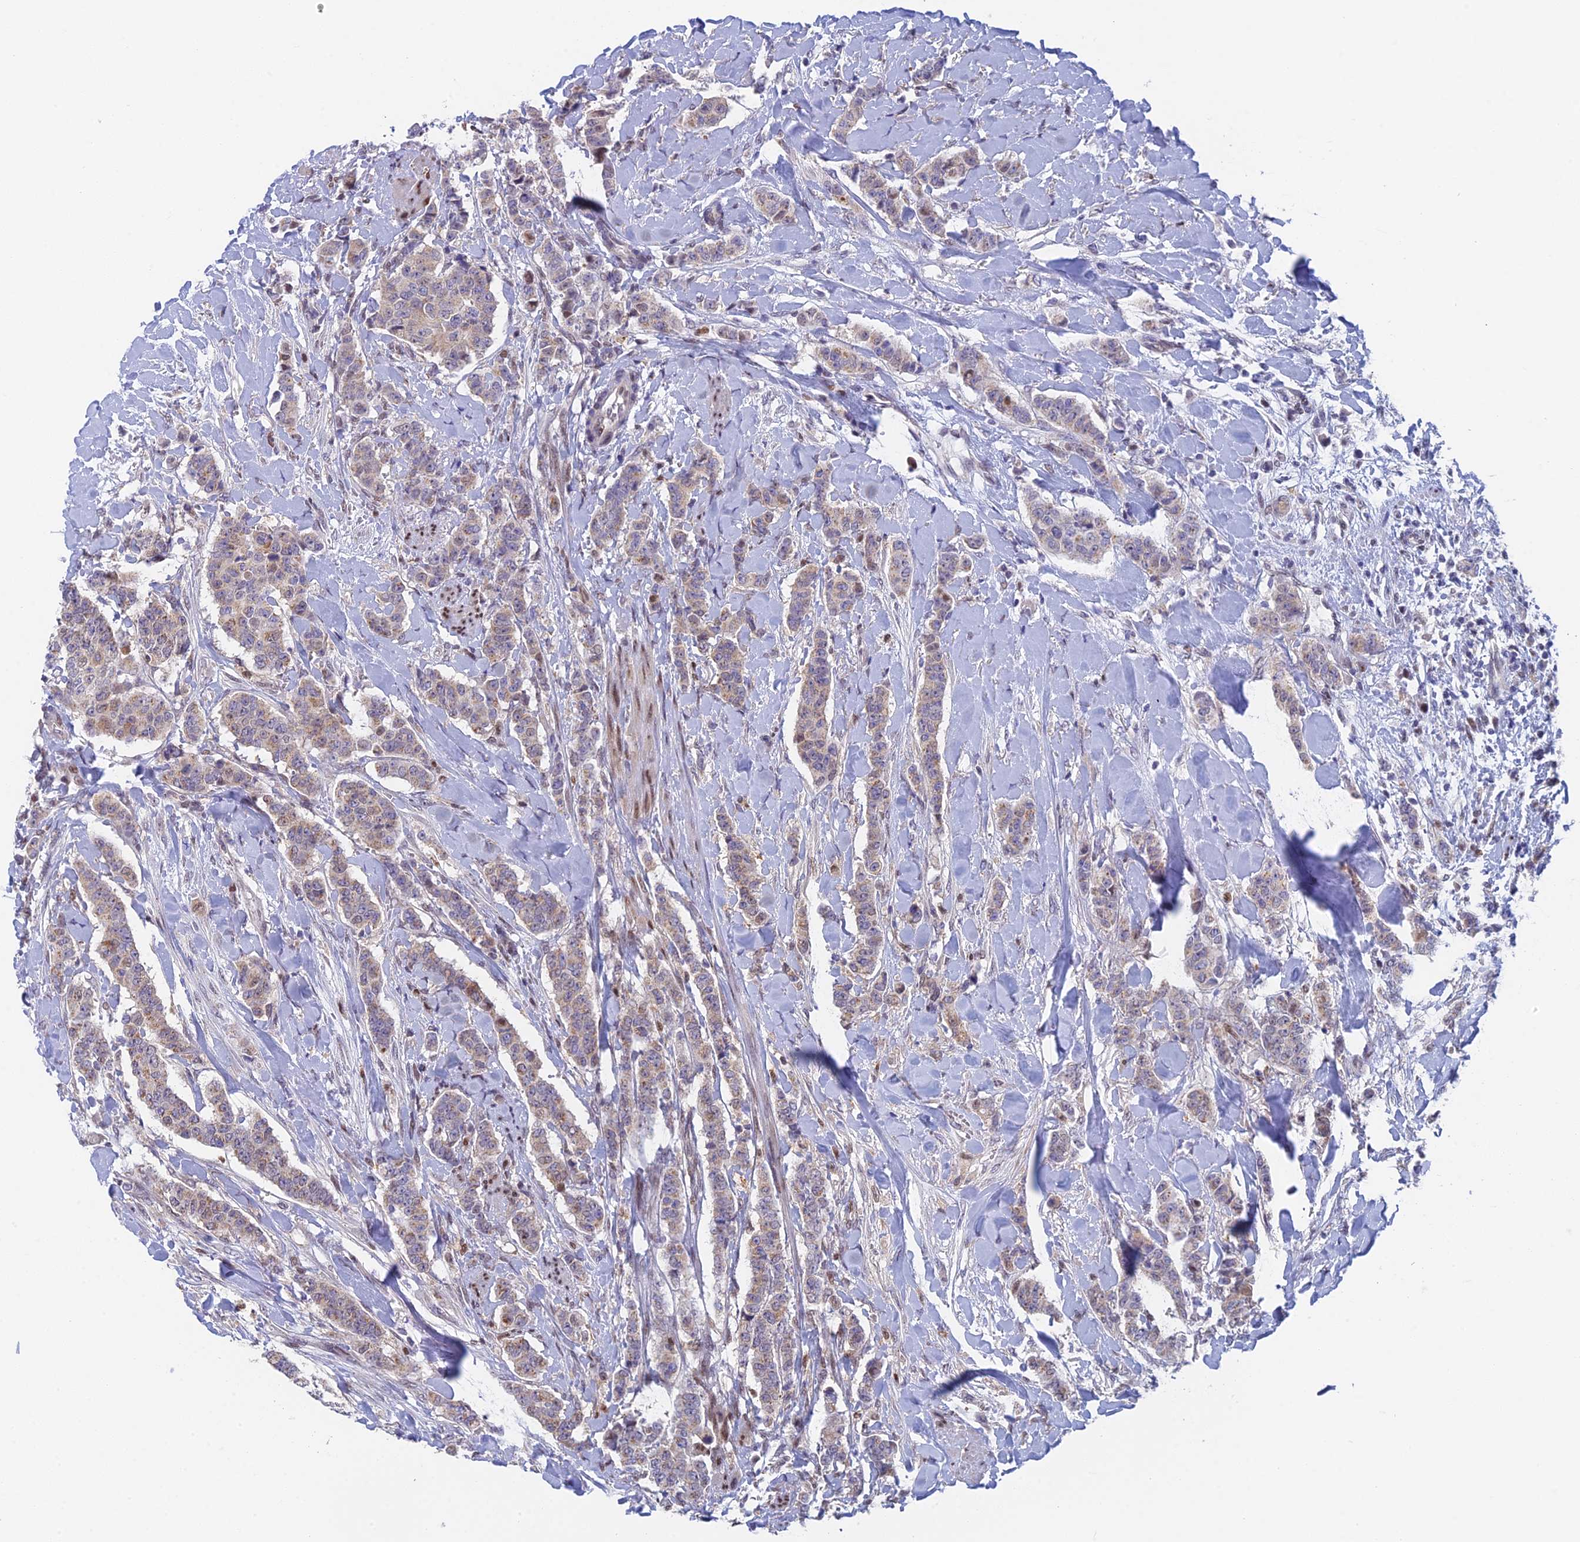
{"staining": {"intensity": "weak", "quantity": "25%-75%", "location": "cytoplasmic/membranous"}, "tissue": "breast cancer", "cell_type": "Tumor cells", "image_type": "cancer", "snomed": [{"axis": "morphology", "description": "Duct carcinoma"}, {"axis": "topography", "description": "Breast"}], "caption": "Immunohistochemical staining of intraductal carcinoma (breast) shows weak cytoplasmic/membranous protein expression in approximately 25%-75% of tumor cells.", "gene": "MRPL17", "patient": {"sex": "female", "age": 40}}